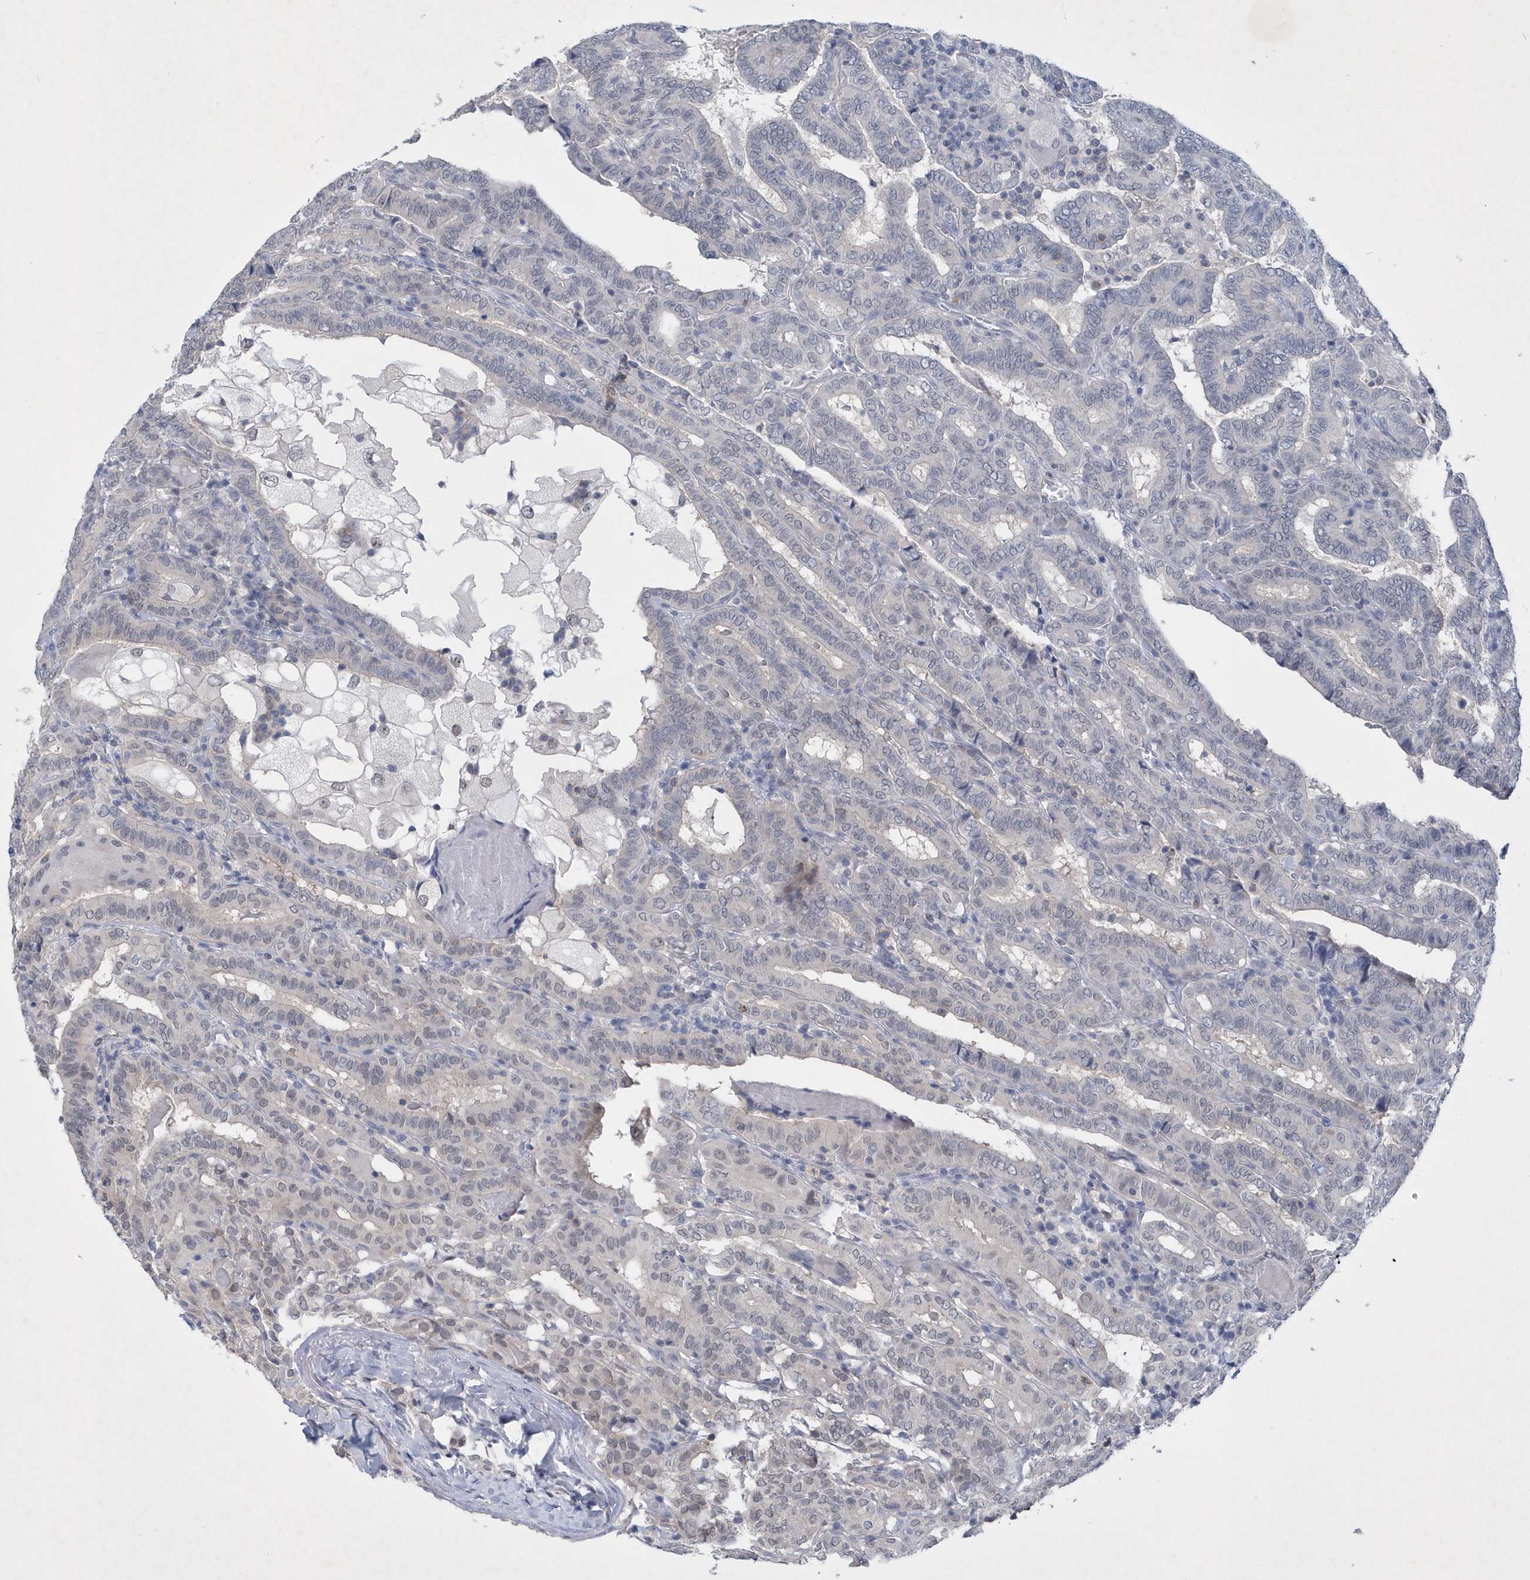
{"staining": {"intensity": "negative", "quantity": "none", "location": "none"}, "tissue": "thyroid cancer", "cell_type": "Tumor cells", "image_type": "cancer", "snomed": [{"axis": "morphology", "description": "Papillary adenocarcinoma, NOS"}, {"axis": "topography", "description": "Thyroid gland"}], "caption": "Thyroid cancer (papillary adenocarcinoma) was stained to show a protein in brown. There is no significant staining in tumor cells.", "gene": "SRGAP3", "patient": {"sex": "female", "age": 72}}